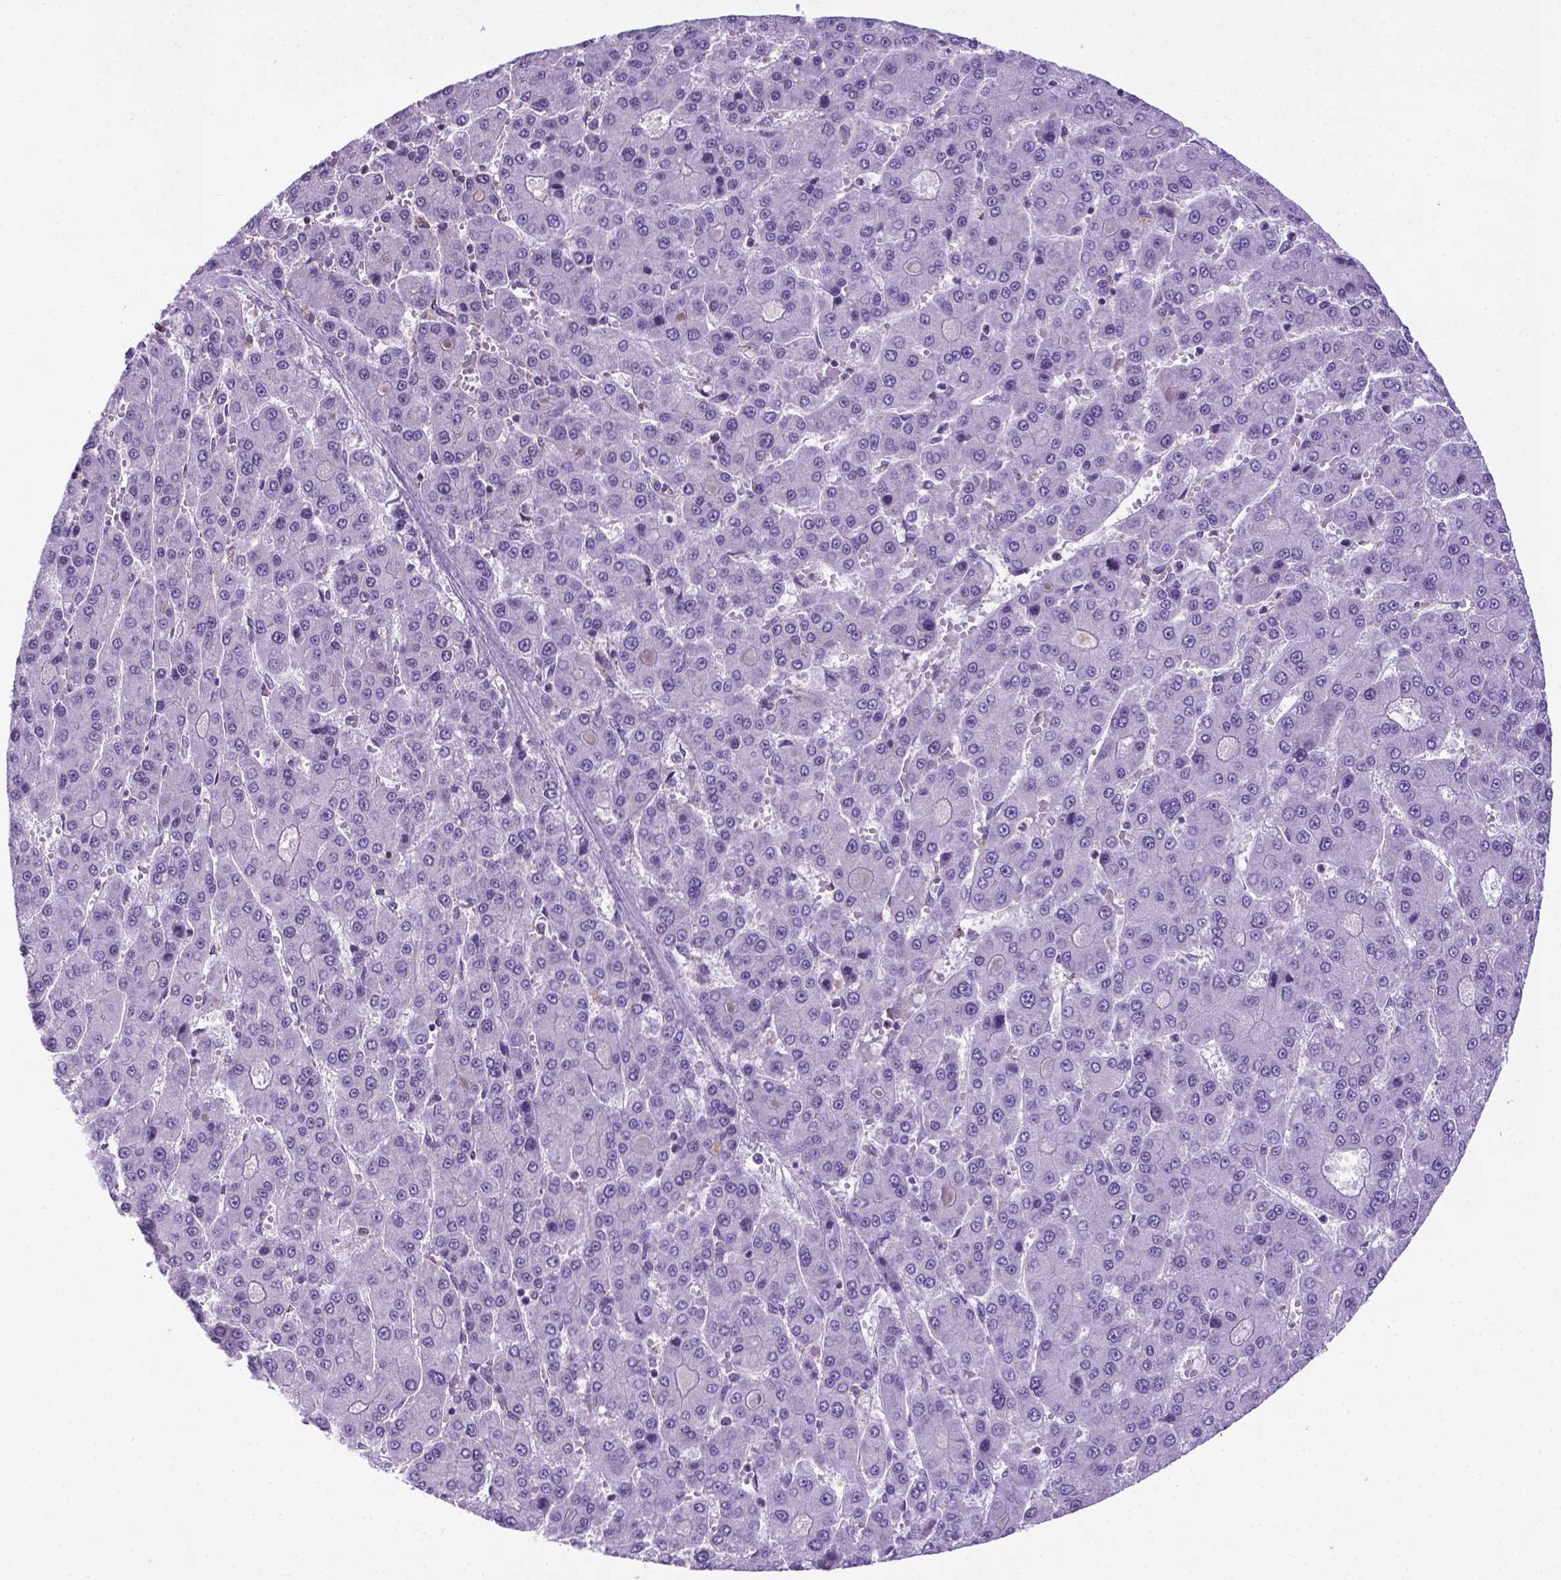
{"staining": {"intensity": "negative", "quantity": "none", "location": "none"}, "tissue": "liver cancer", "cell_type": "Tumor cells", "image_type": "cancer", "snomed": [{"axis": "morphology", "description": "Carcinoma, Hepatocellular, NOS"}, {"axis": "topography", "description": "Liver"}], "caption": "The immunohistochemistry photomicrograph has no significant staining in tumor cells of hepatocellular carcinoma (liver) tissue. (DAB IHC with hematoxylin counter stain).", "gene": "POU3F3", "patient": {"sex": "male", "age": 70}}